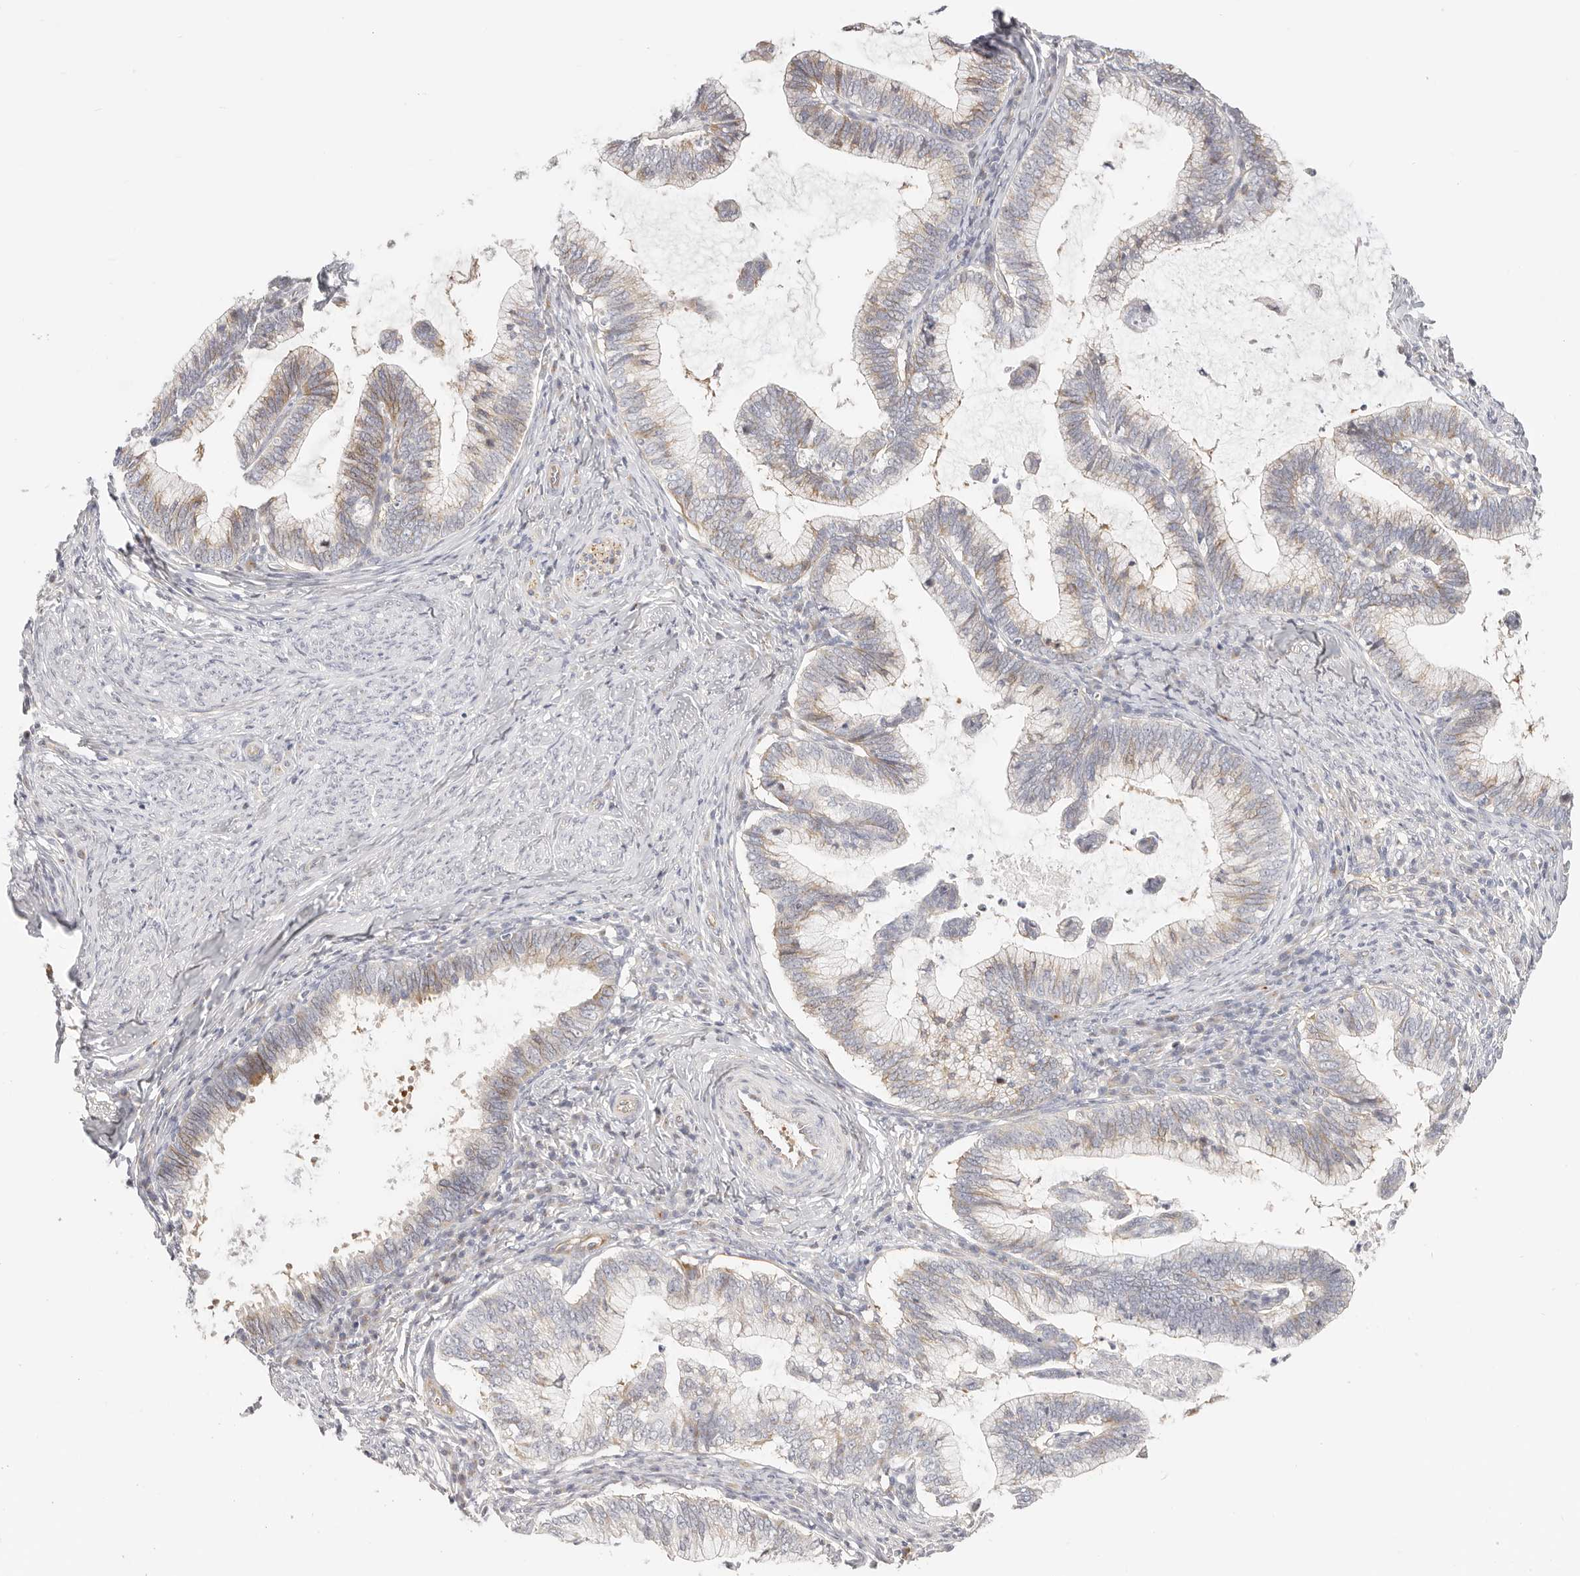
{"staining": {"intensity": "weak", "quantity": "<25%", "location": "cytoplasmic/membranous"}, "tissue": "cervical cancer", "cell_type": "Tumor cells", "image_type": "cancer", "snomed": [{"axis": "morphology", "description": "Adenocarcinoma, NOS"}, {"axis": "topography", "description": "Cervix"}], "caption": "Human adenocarcinoma (cervical) stained for a protein using immunohistochemistry displays no positivity in tumor cells.", "gene": "DTNBP1", "patient": {"sex": "female", "age": 36}}